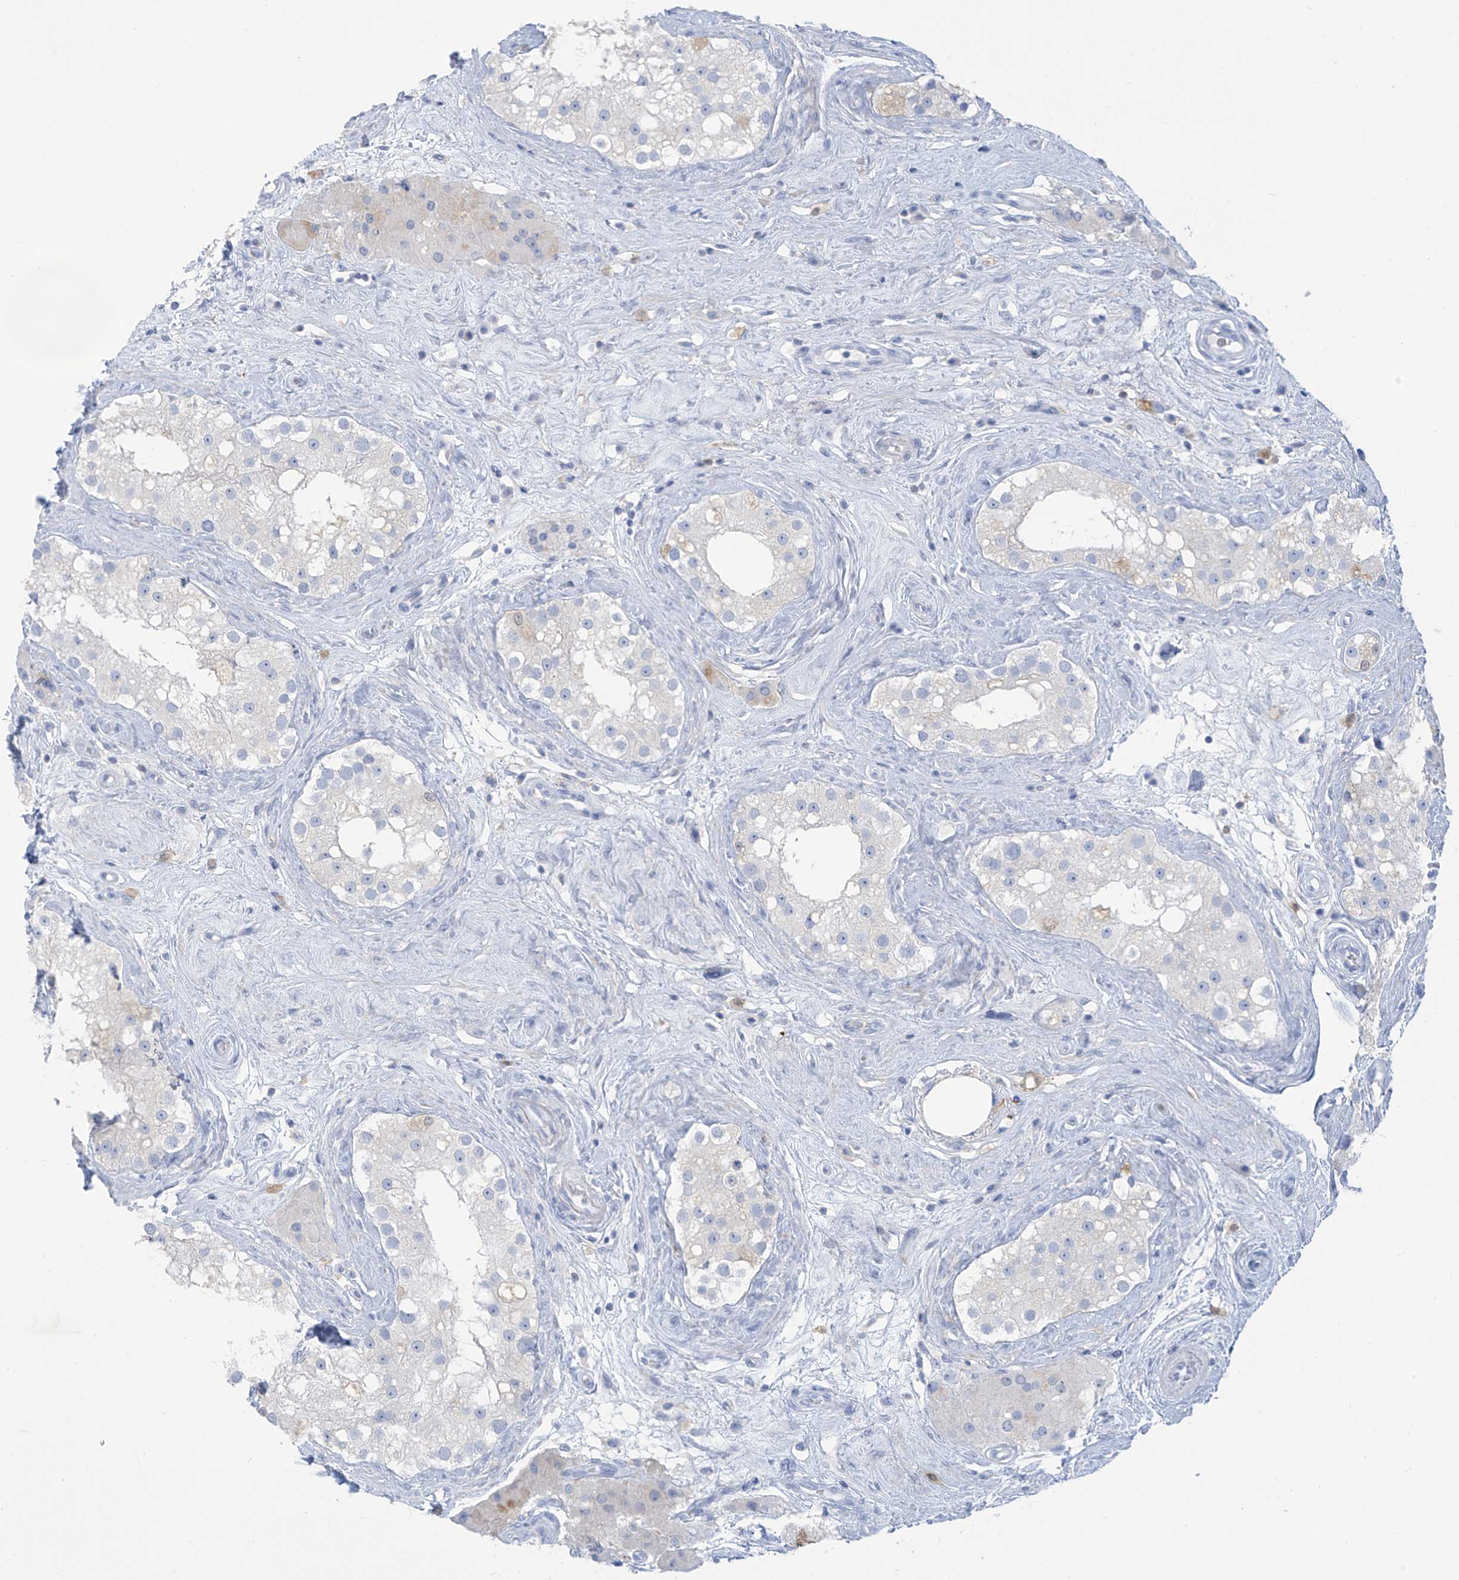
{"staining": {"intensity": "negative", "quantity": "none", "location": "none"}, "tissue": "testis", "cell_type": "Cells in seminiferous ducts", "image_type": "normal", "snomed": [{"axis": "morphology", "description": "Normal tissue, NOS"}, {"axis": "topography", "description": "Testis"}], "caption": "Protein analysis of benign testis exhibits no significant positivity in cells in seminiferous ducts.", "gene": "TRMT2B", "patient": {"sex": "male", "age": 84}}